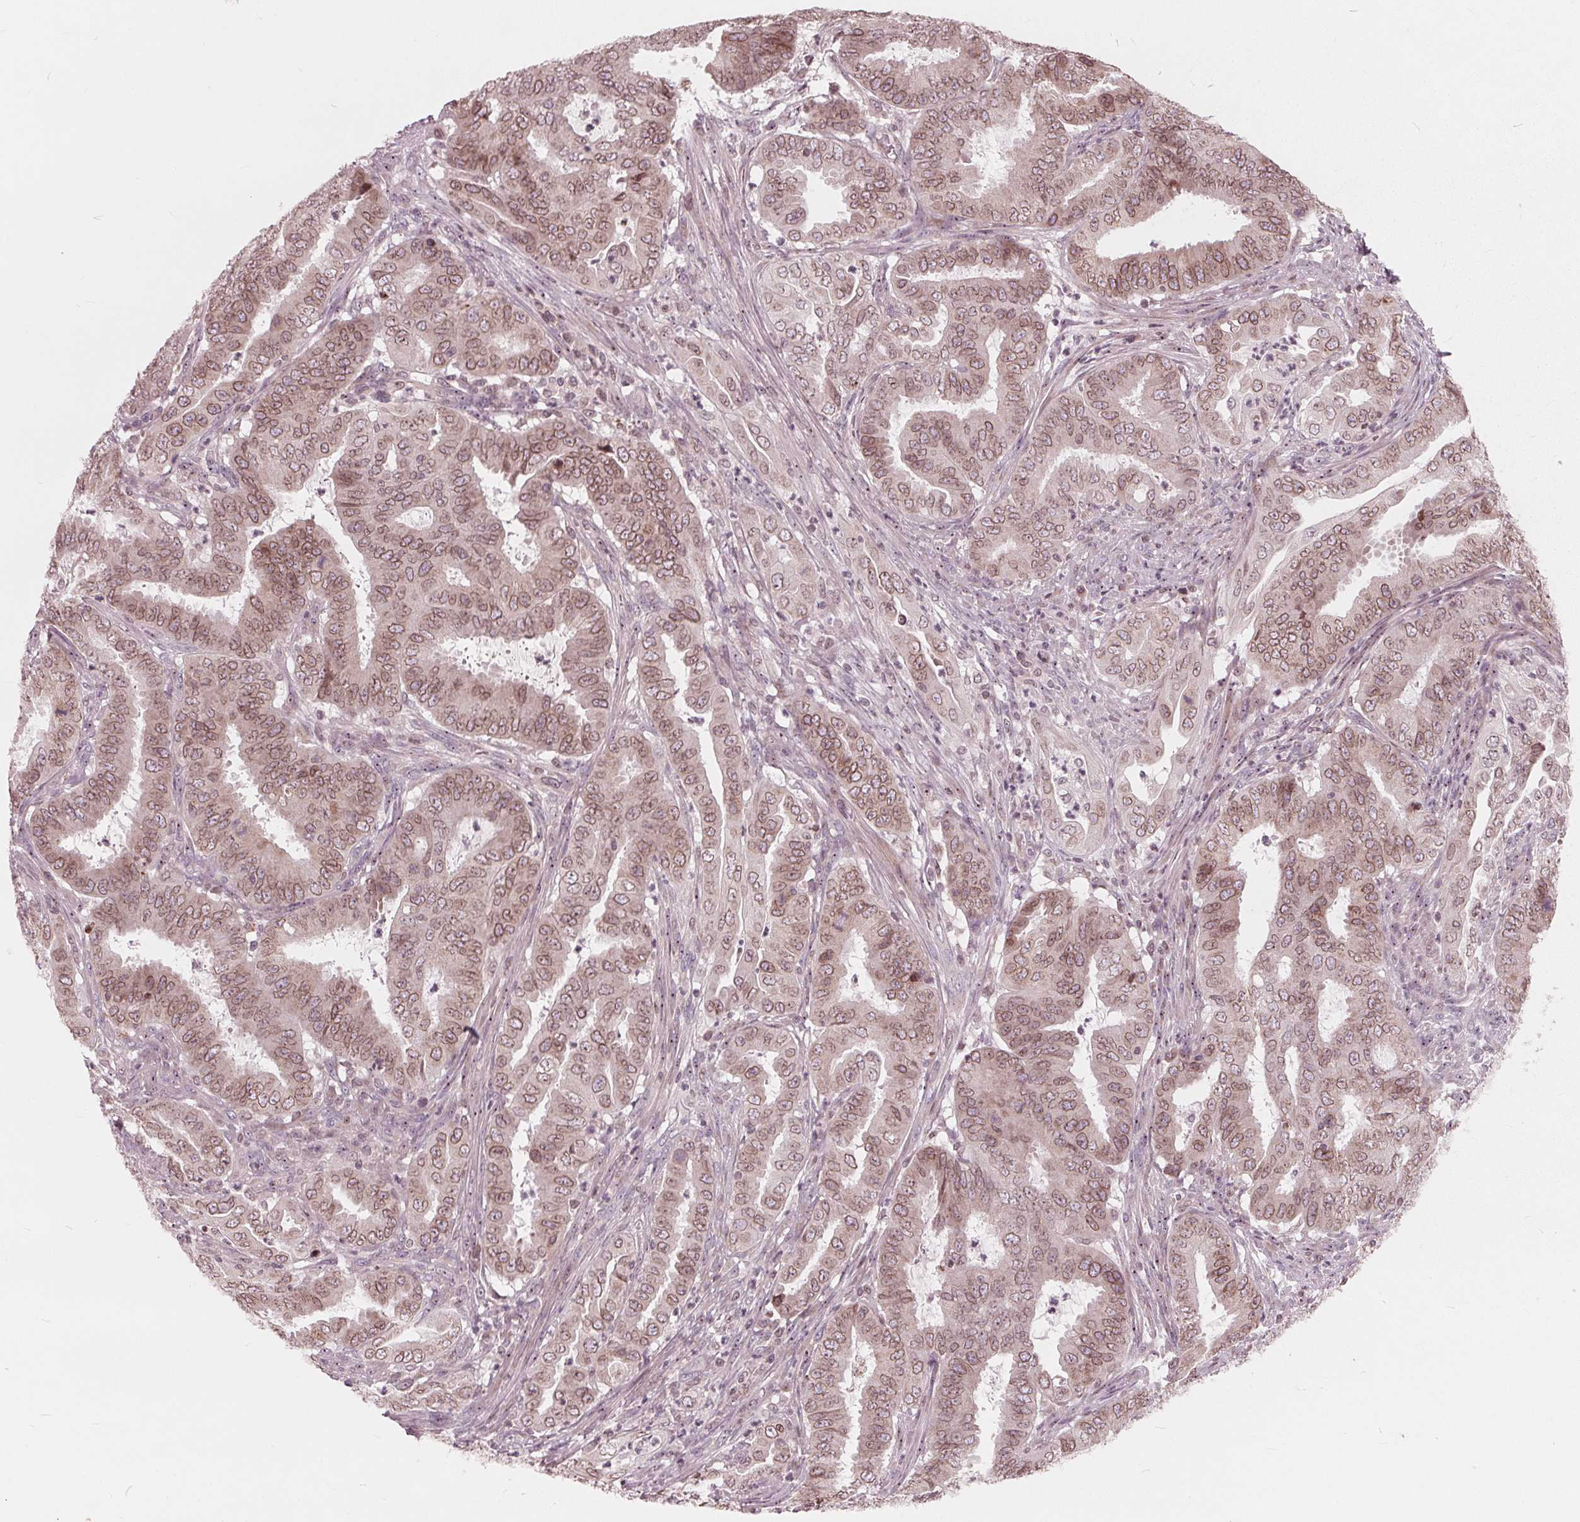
{"staining": {"intensity": "moderate", "quantity": ">75%", "location": "cytoplasmic/membranous,nuclear"}, "tissue": "endometrial cancer", "cell_type": "Tumor cells", "image_type": "cancer", "snomed": [{"axis": "morphology", "description": "Adenocarcinoma, NOS"}, {"axis": "topography", "description": "Endometrium"}], "caption": "Brown immunohistochemical staining in human endometrial adenocarcinoma demonstrates moderate cytoplasmic/membranous and nuclear positivity in about >75% of tumor cells.", "gene": "NUP210", "patient": {"sex": "female", "age": 51}}